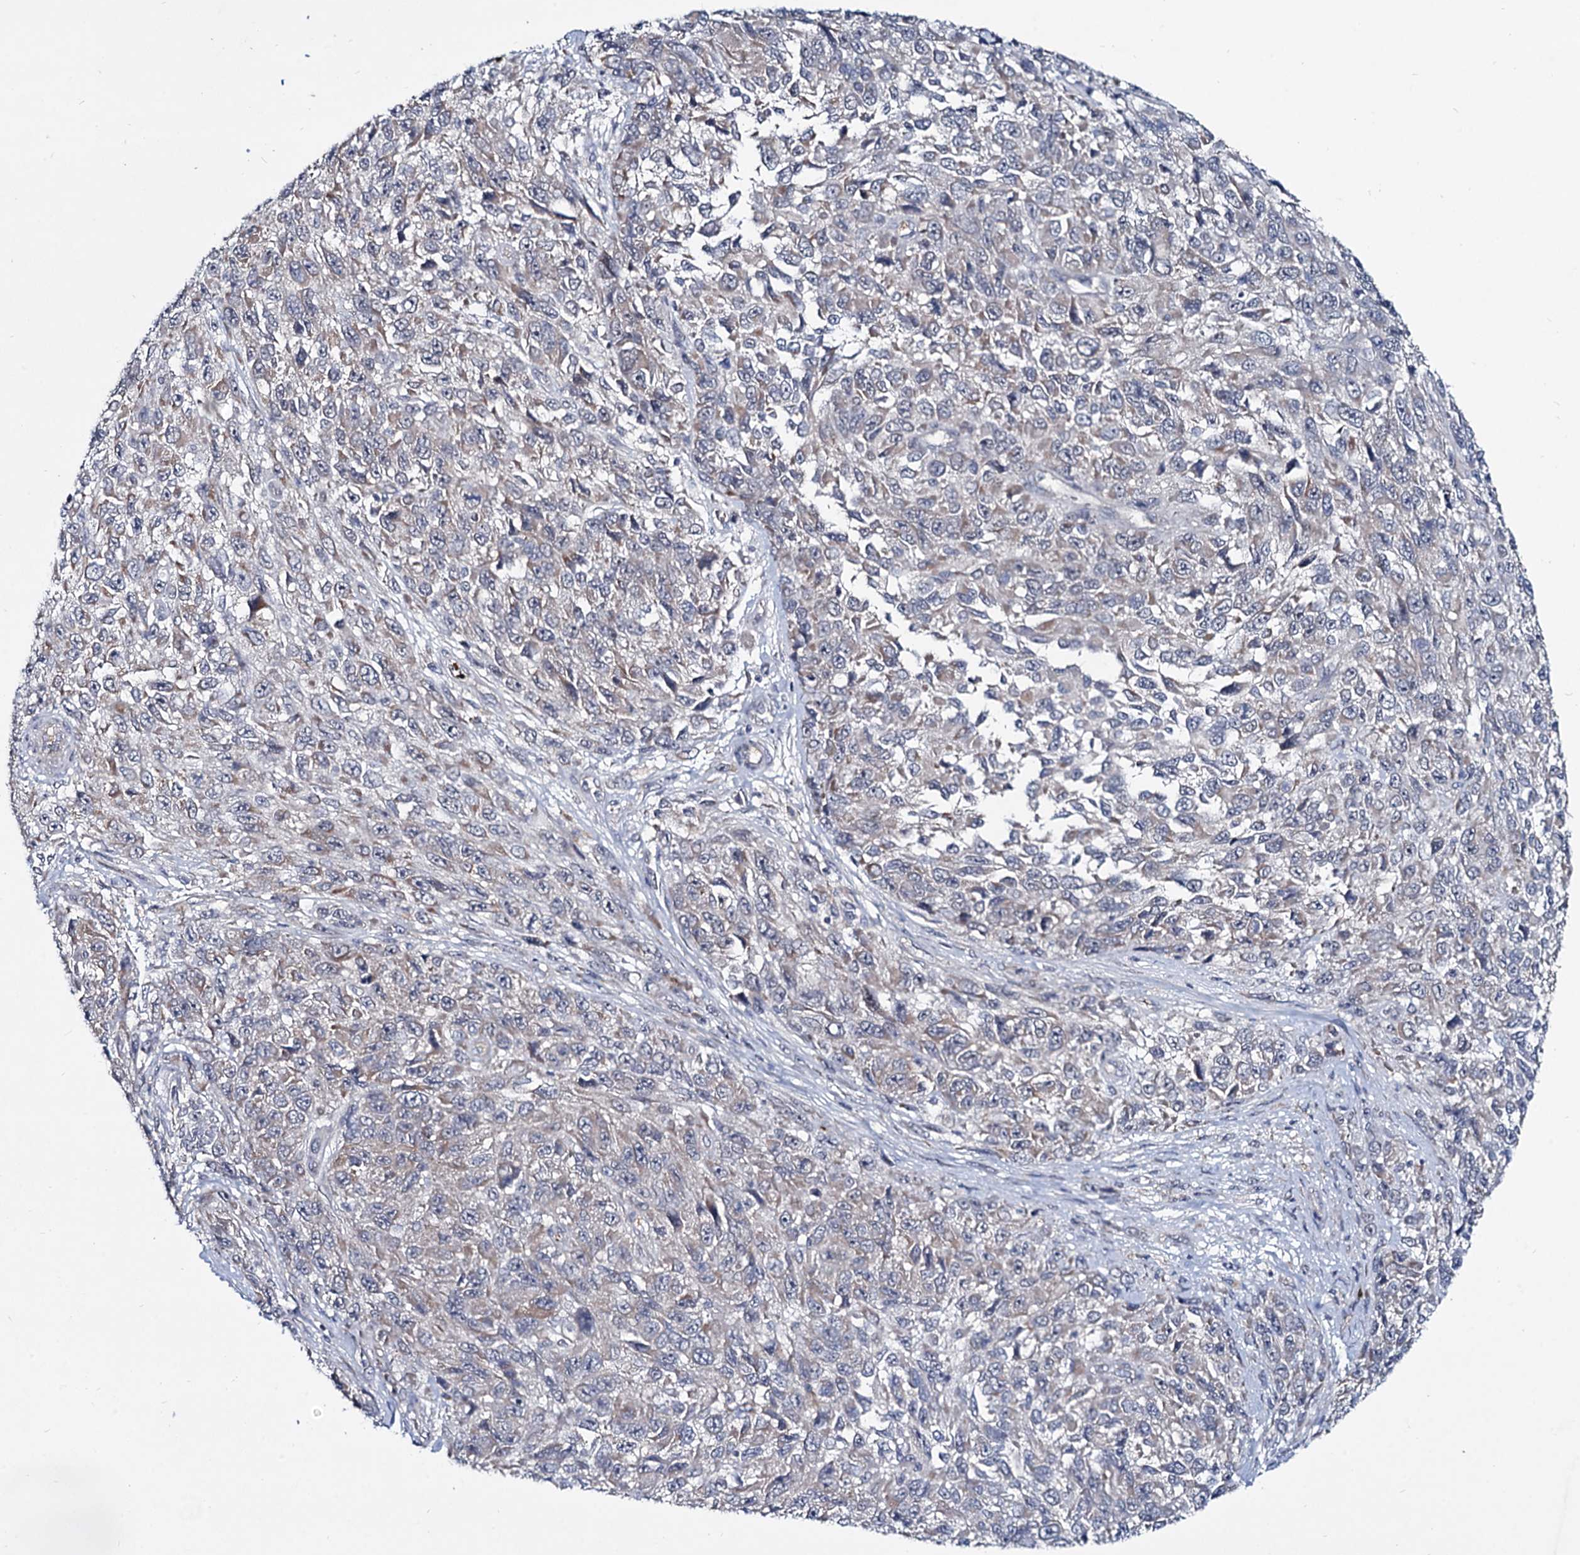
{"staining": {"intensity": "weak", "quantity": "<25%", "location": "cytoplasmic/membranous"}, "tissue": "melanoma", "cell_type": "Tumor cells", "image_type": "cancer", "snomed": [{"axis": "morphology", "description": "Normal tissue, NOS"}, {"axis": "morphology", "description": "Malignant melanoma, NOS"}, {"axis": "topography", "description": "Skin"}], "caption": "High power microscopy histopathology image of an IHC micrograph of melanoma, revealing no significant positivity in tumor cells.", "gene": "RNF6", "patient": {"sex": "female", "age": 96}}